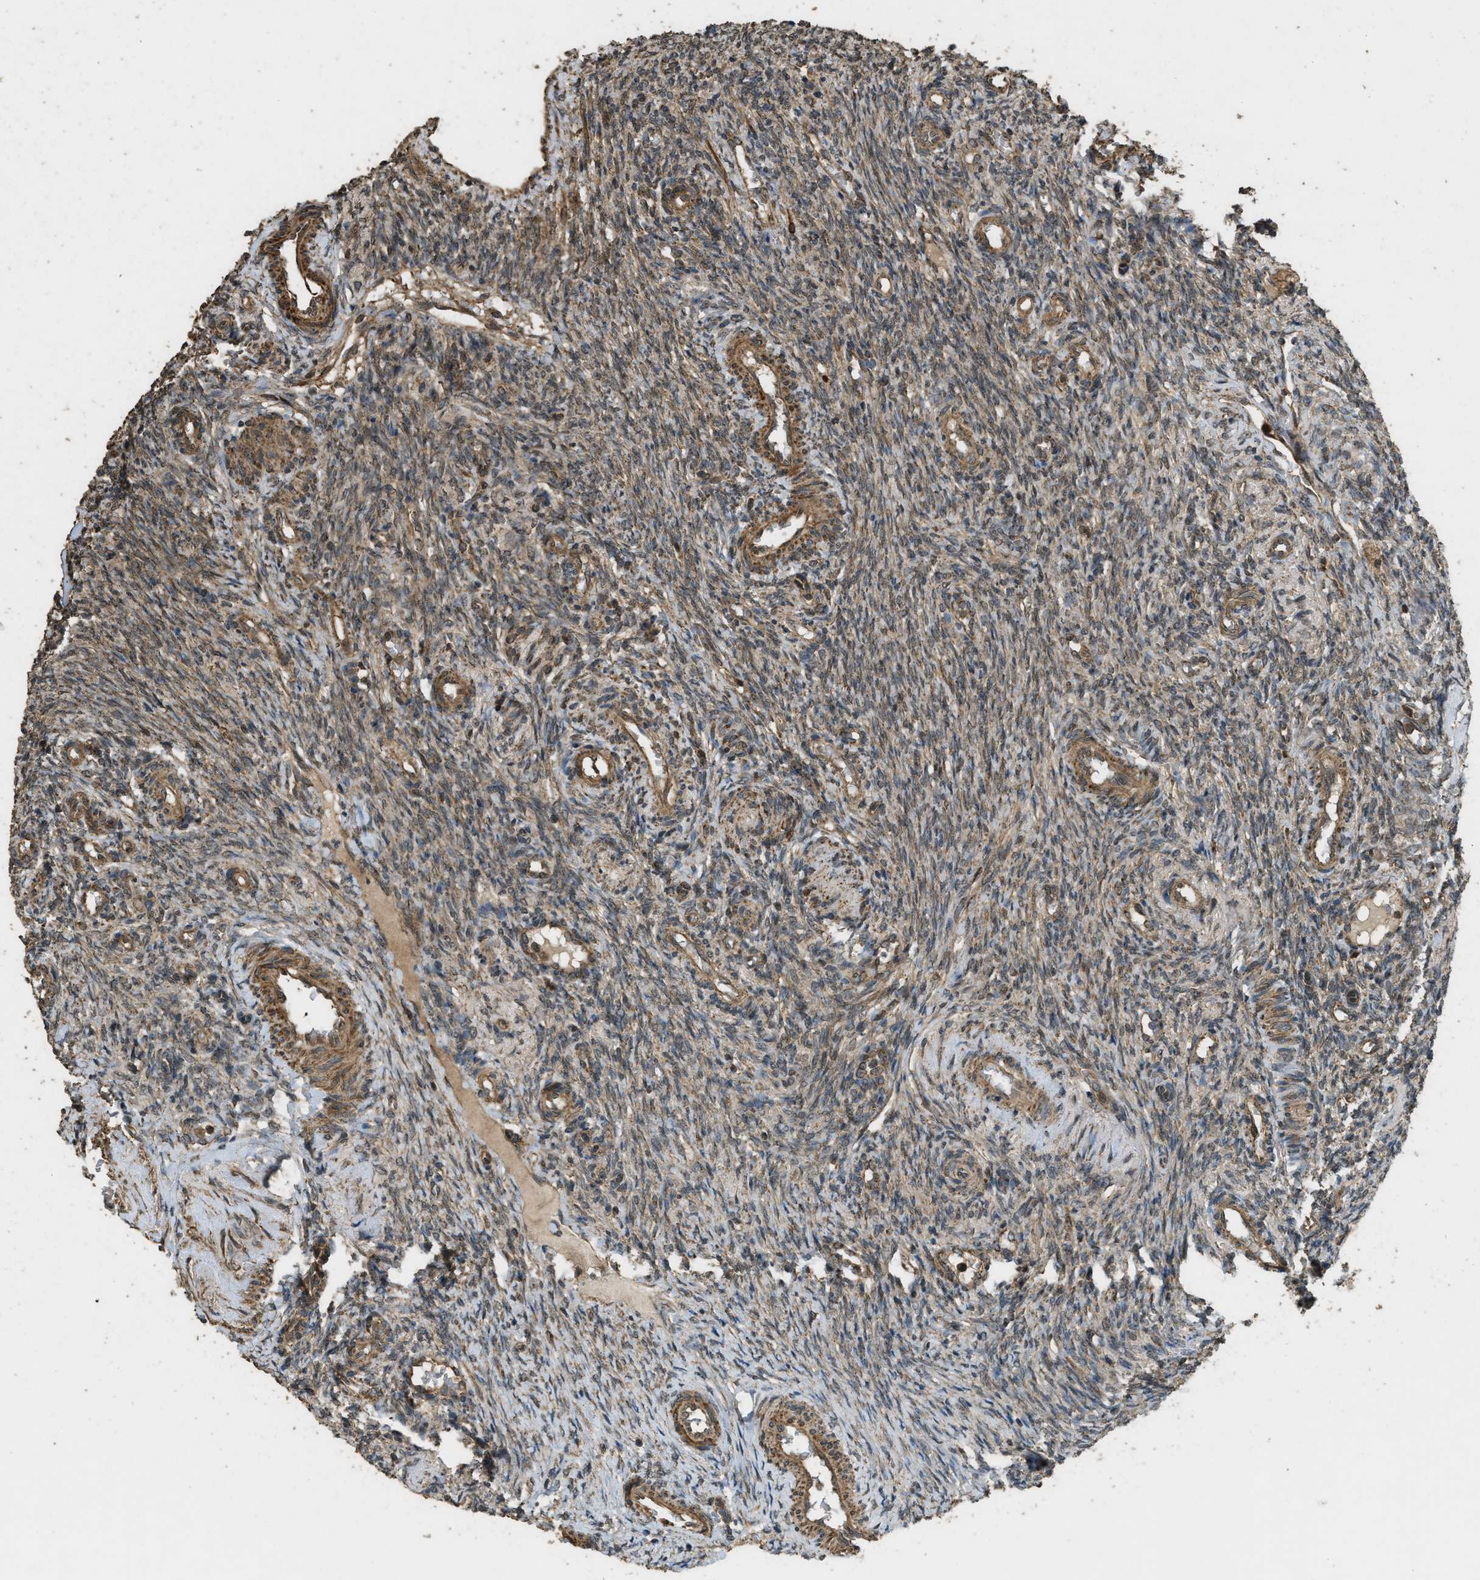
{"staining": {"intensity": "moderate", "quantity": ">75%", "location": "cytoplasmic/membranous,nuclear"}, "tissue": "ovary", "cell_type": "Ovarian stroma cells", "image_type": "normal", "snomed": [{"axis": "morphology", "description": "Normal tissue, NOS"}, {"axis": "topography", "description": "Ovary"}], "caption": "Brown immunohistochemical staining in normal human ovary exhibits moderate cytoplasmic/membranous,nuclear staining in approximately >75% of ovarian stroma cells. (IHC, brightfield microscopy, high magnification).", "gene": "CTPS1", "patient": {"sex": "female", "age": 41}}